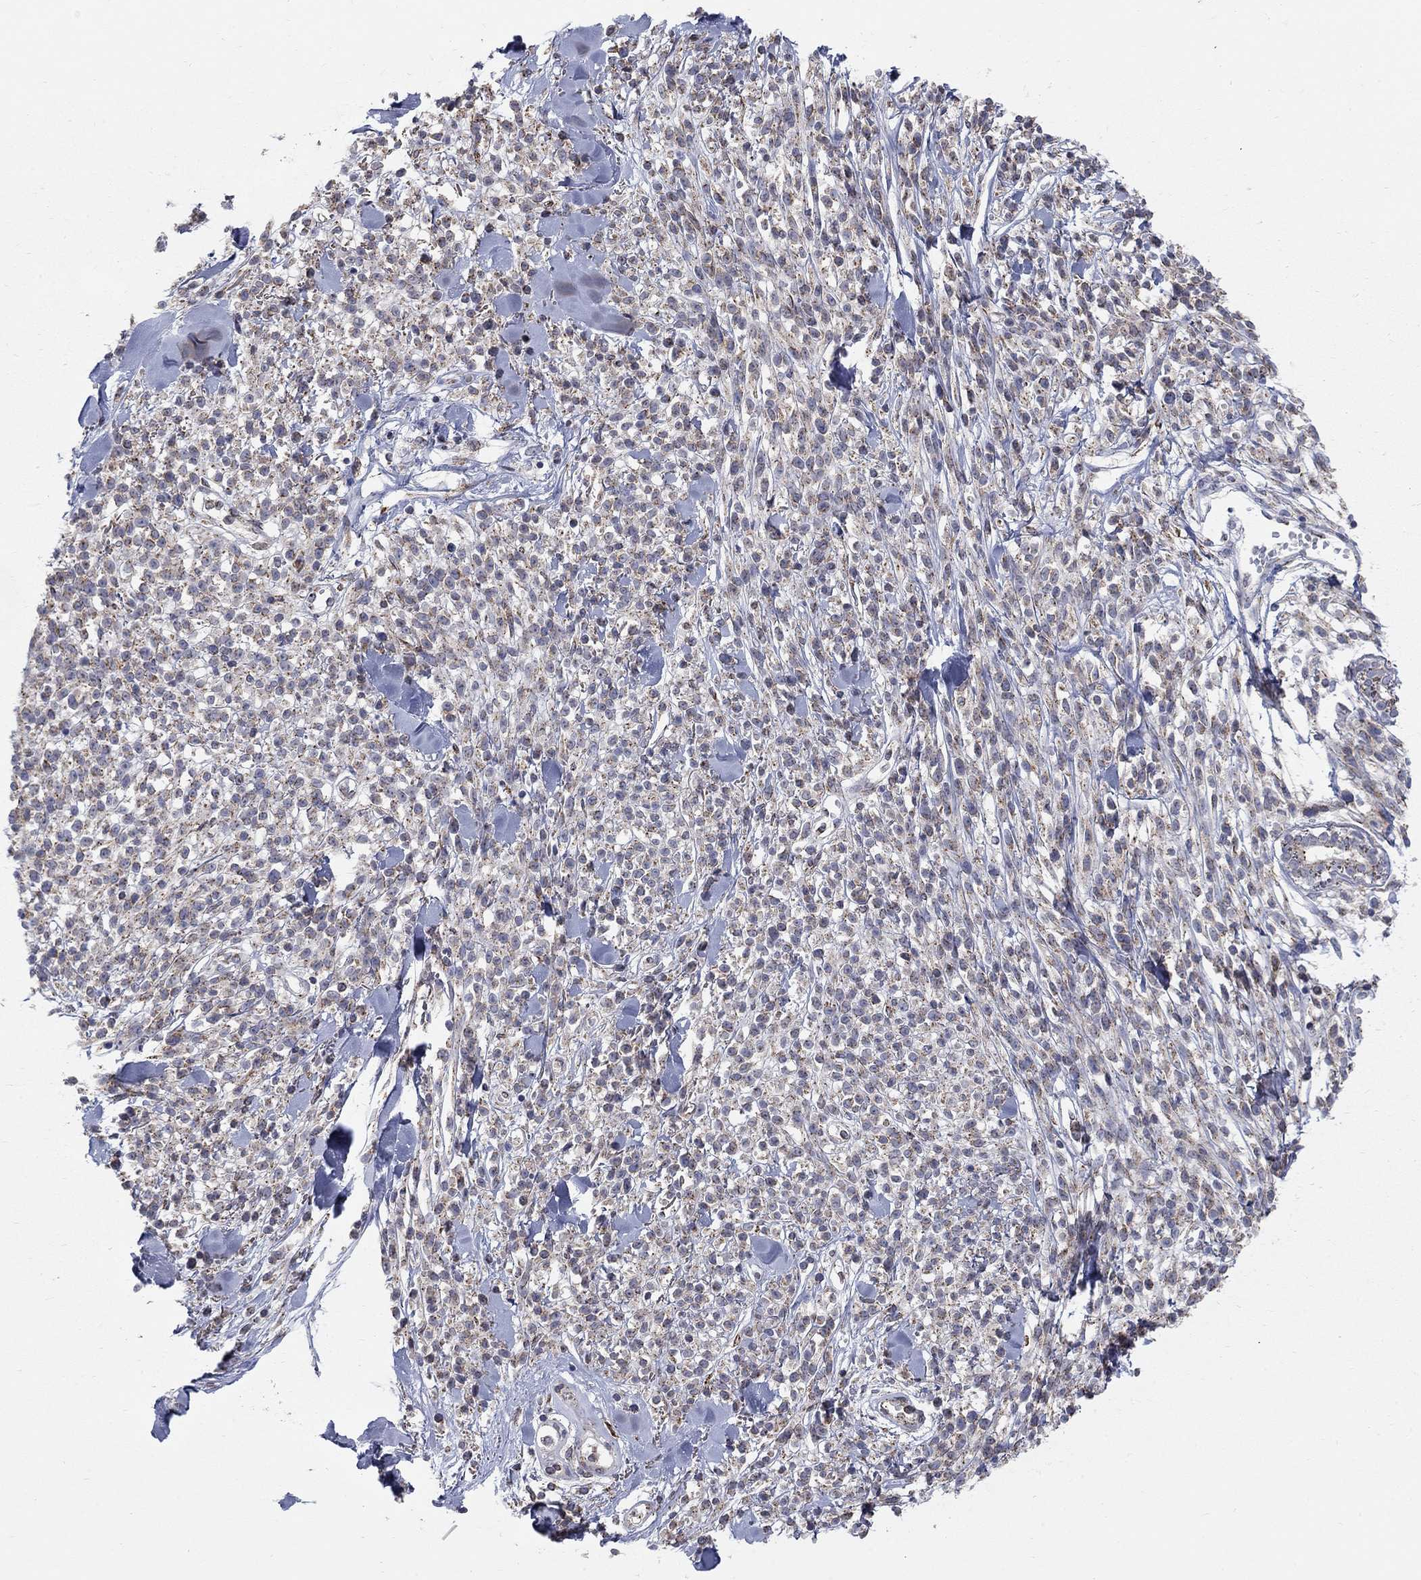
{"staining": {"intensity": "weak", "quantity": "25%-75%", "location": "cytoplasmic/membranous"}, "tissue": "melanoma", "cell_type": "Tumor cells", "image_type": "cancer", "snomed": [{"axis": "morphology", "description": "Malignant melanoma, NOS"}, {"axis": "topography", "description": "Skin"}, {"axis": "topography", "description": "Skin of trunk"}], "caption": "Melanoma was stained to show a protein in brown. There is low levels of weak cytoplasmic/membranous staining in about 25%-75% of tumor cells.", "gene": "PANK3", "patient": {"sex": "male", "age": 74}}